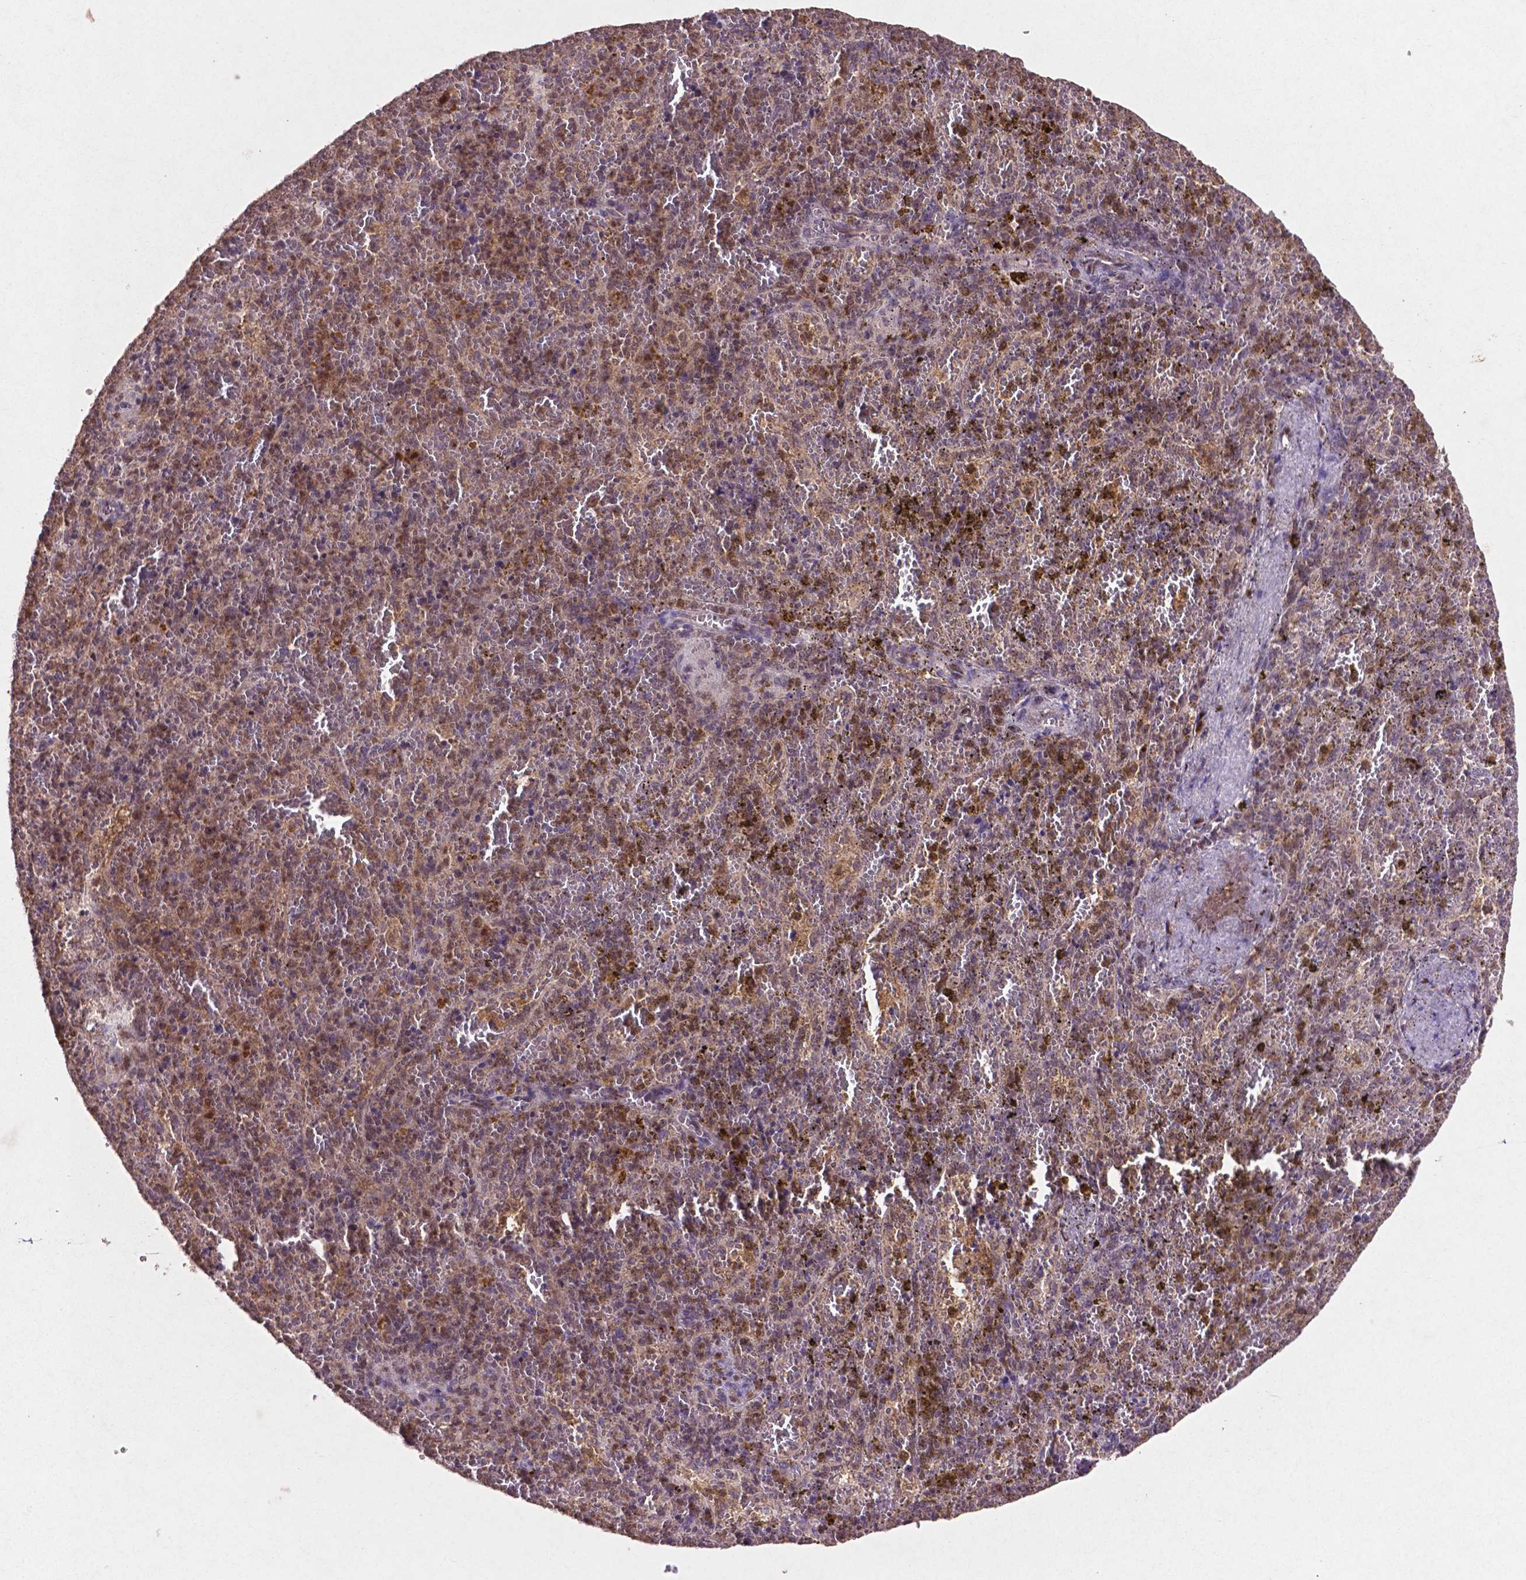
{"staining": {"intensity": "negative", "quantity": "none", "location": "none"}, "tissue": "spleen", "cell_type": "Cells in red pulp", "image_type": "normal", "snomed": [{"axis": "morphology", "description": "Normal tissue, NOS"}, {"axis": "topography", "description": "Spleen"}], "caption": "DAB (3,3'-diaminobenzidine) immunohistochemical staining of normal human spleen reveals no significant expression in cells in red pulp.", "gene": "GLRX", "patient": {"sex": "female", "age": 50}}